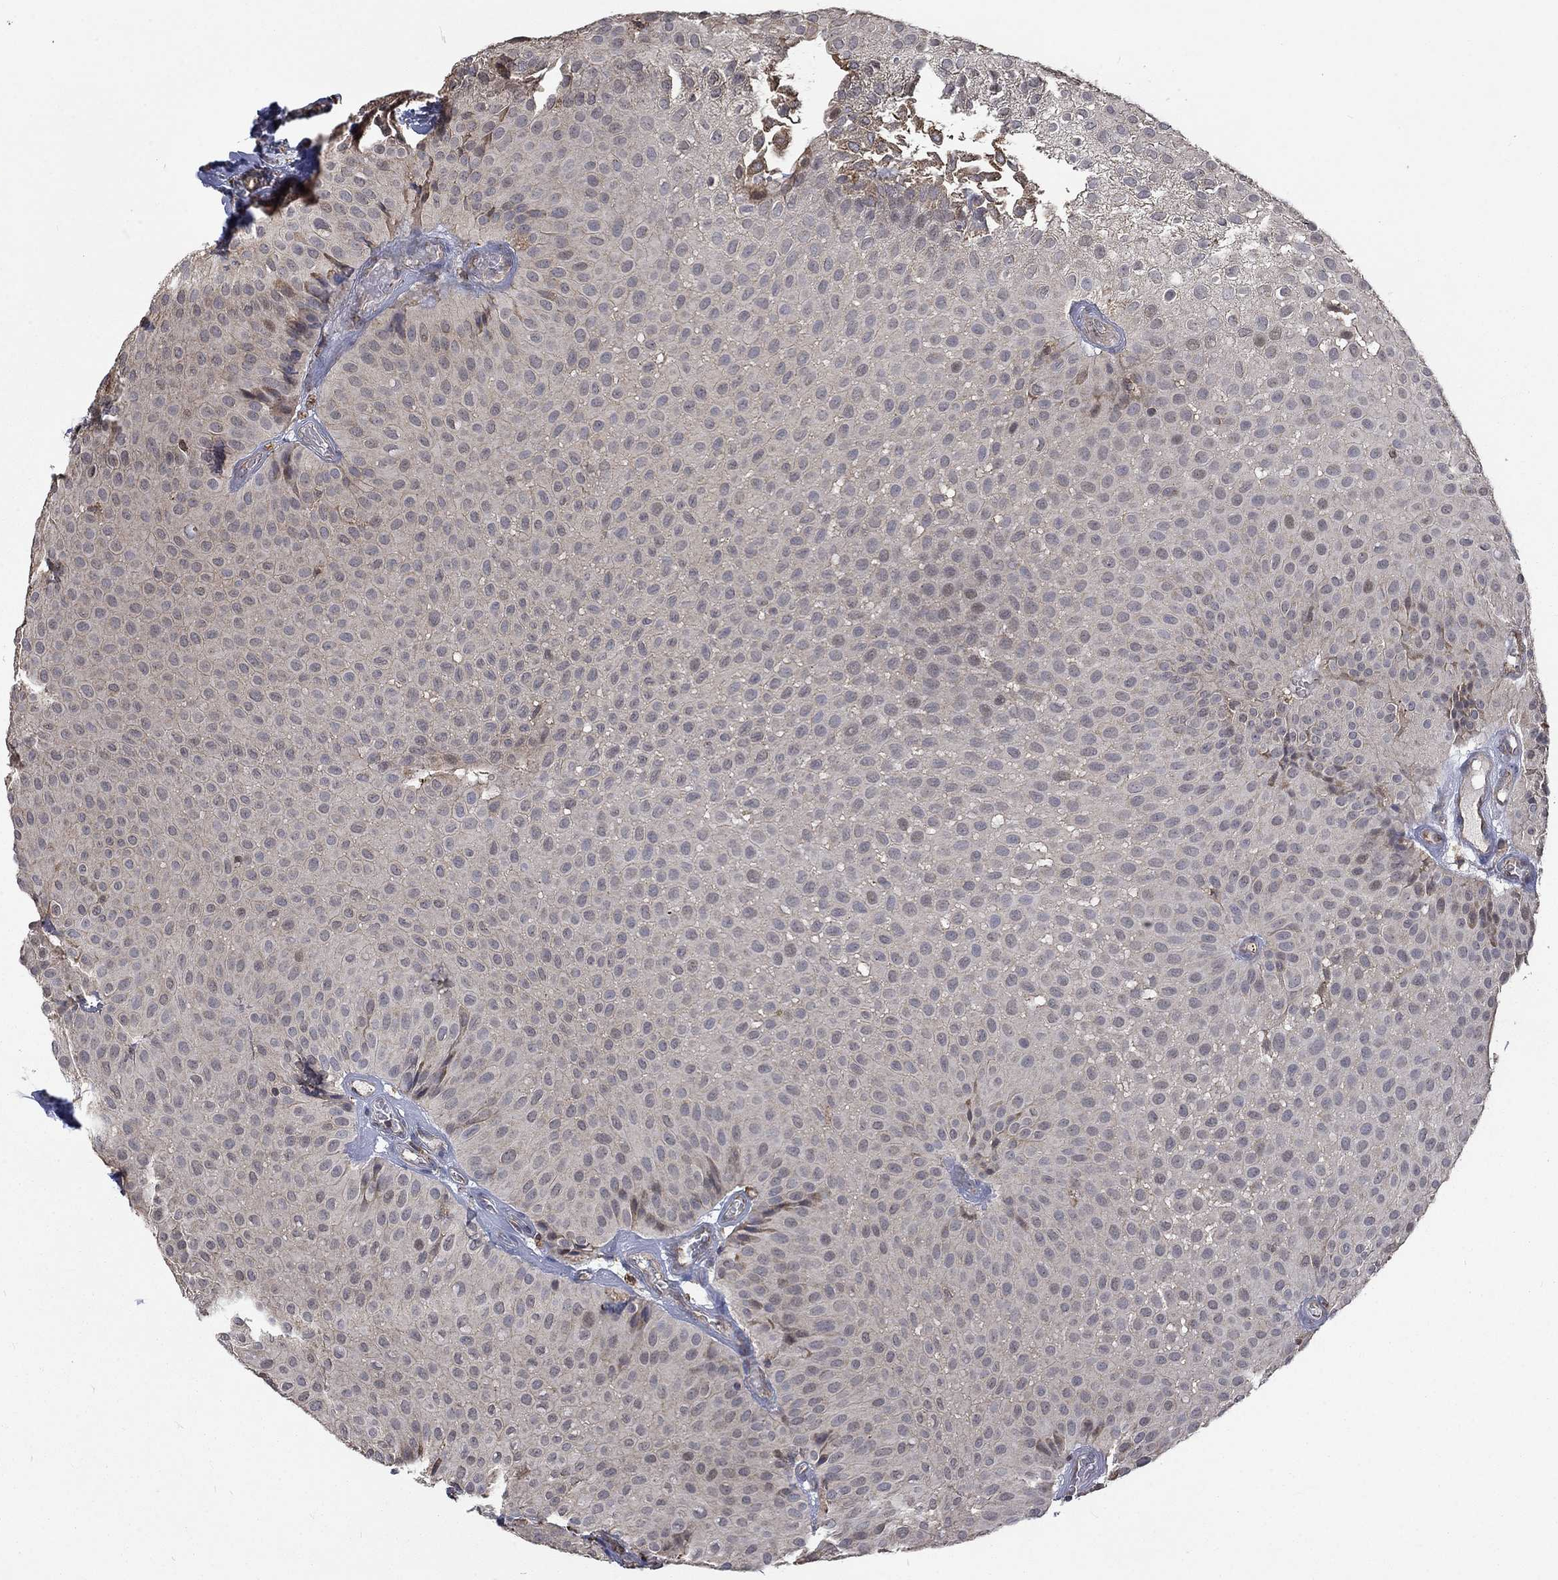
{"staining": {"intensity": "negative", "quantity": "none", "location": "none"}, "tissue": "urothelial cancer", "cell_type": "Tumor cells", "image_type": "cancer", "snomed": [{"axis": "morphology", "description": "Urothelial carcinoma, Low grade"}, {"axis": "topography", "description": "Urinary bladder"}], "caption": "The photomicrograph reveals no significant positivity in tumor cells of urothelial cancer.", "gene": "ESRRA", "patient": {"sex": "male", "age": 64}}